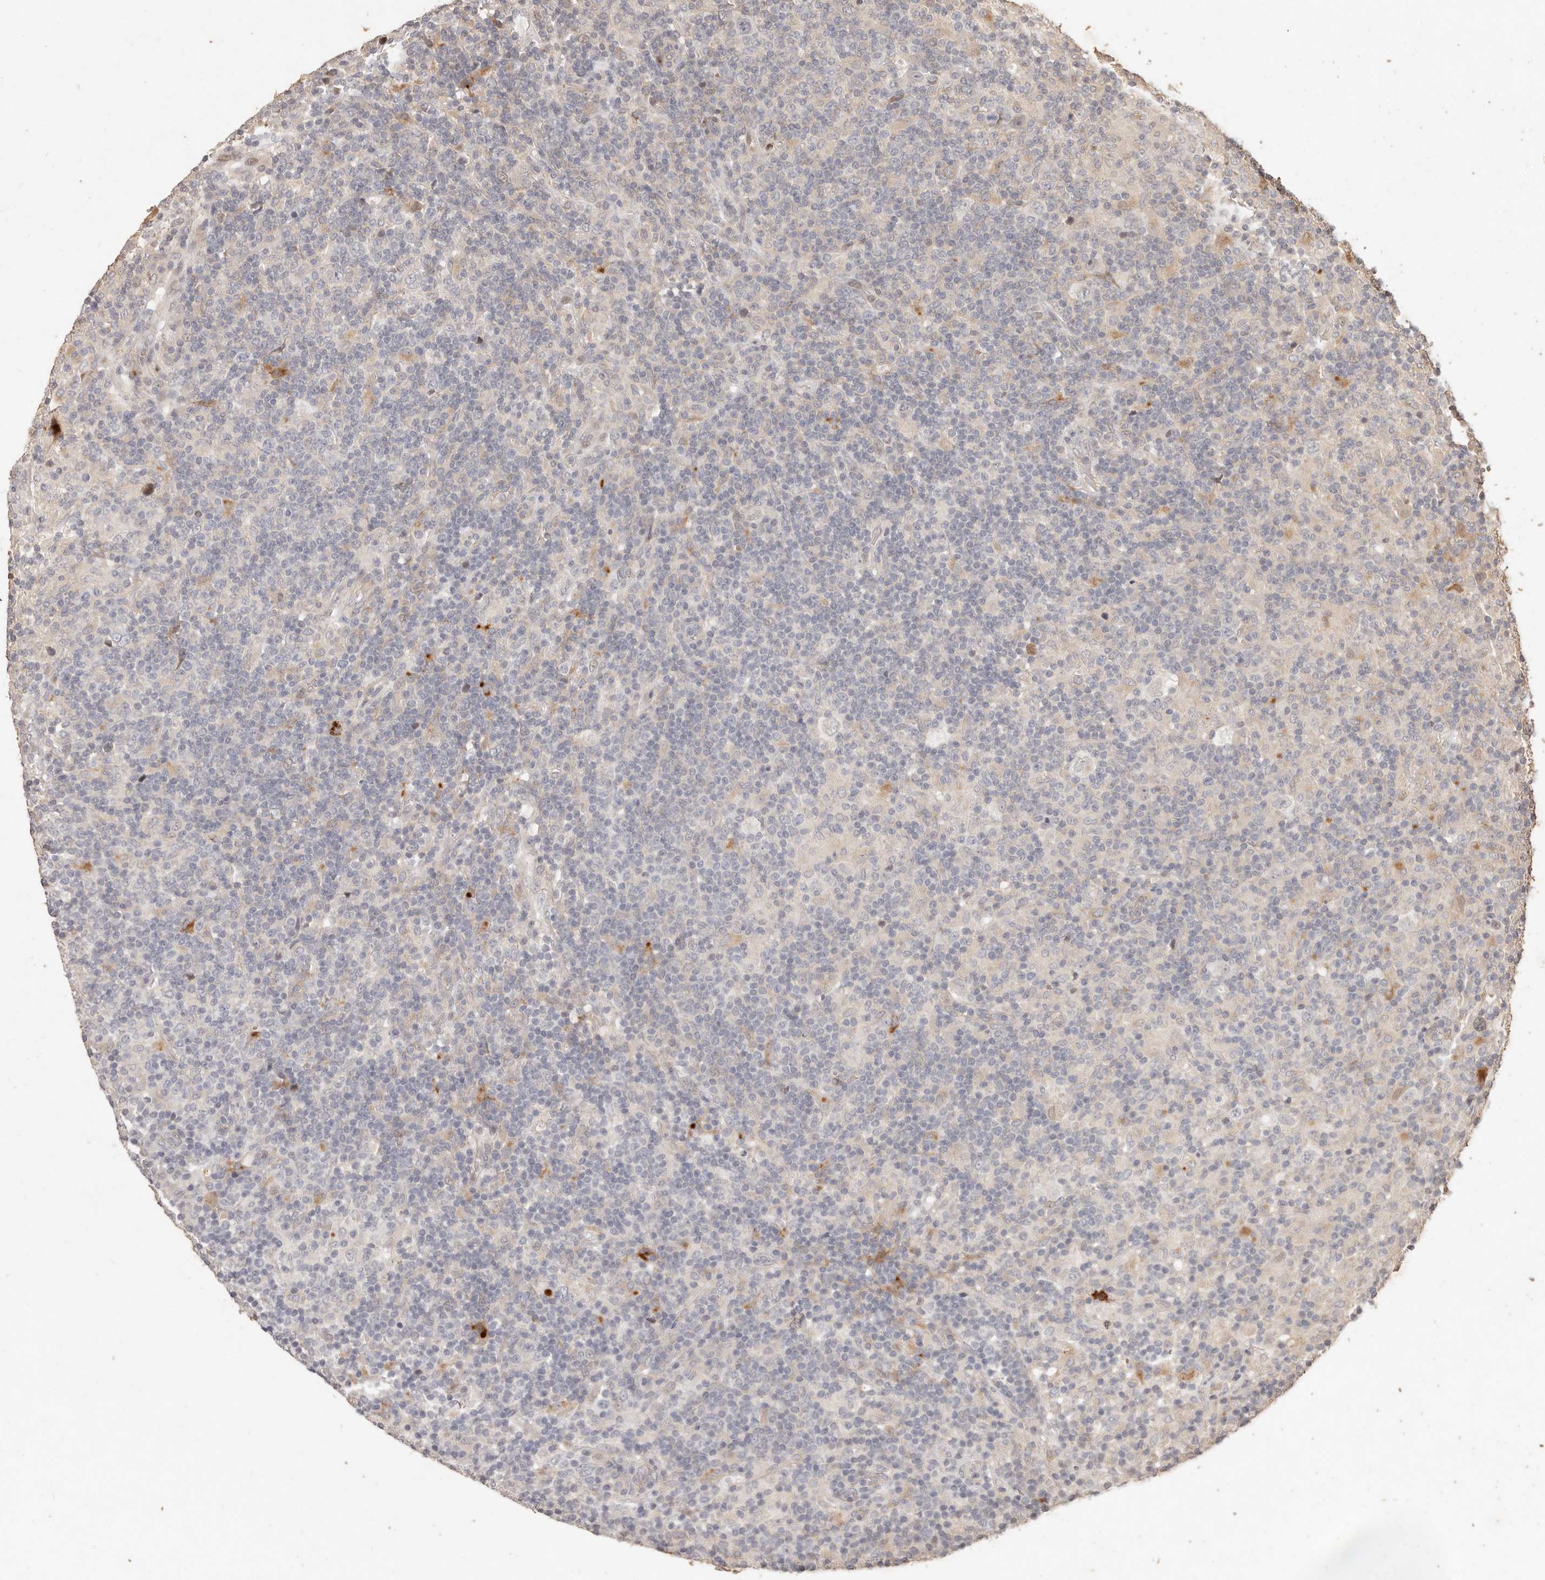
{"staining": {"intensity": "negative", "quantity": "none", "location": "none"}, "tissue": "lymphoma", "cell_type": "Tumor cells", "image_type": "cancer", "snomed": [{"axis": "morphology", "description": "Hodgkin's disease, NOS"}, {"axis": "topography", "description": "Lymph node"}], "caption": "This is a photomicrograph of IHC staining of lymphoma, which shows no expression in tumor cells.", "gene": "KIF9", "patient": {"sex": "male", "age": 70}}